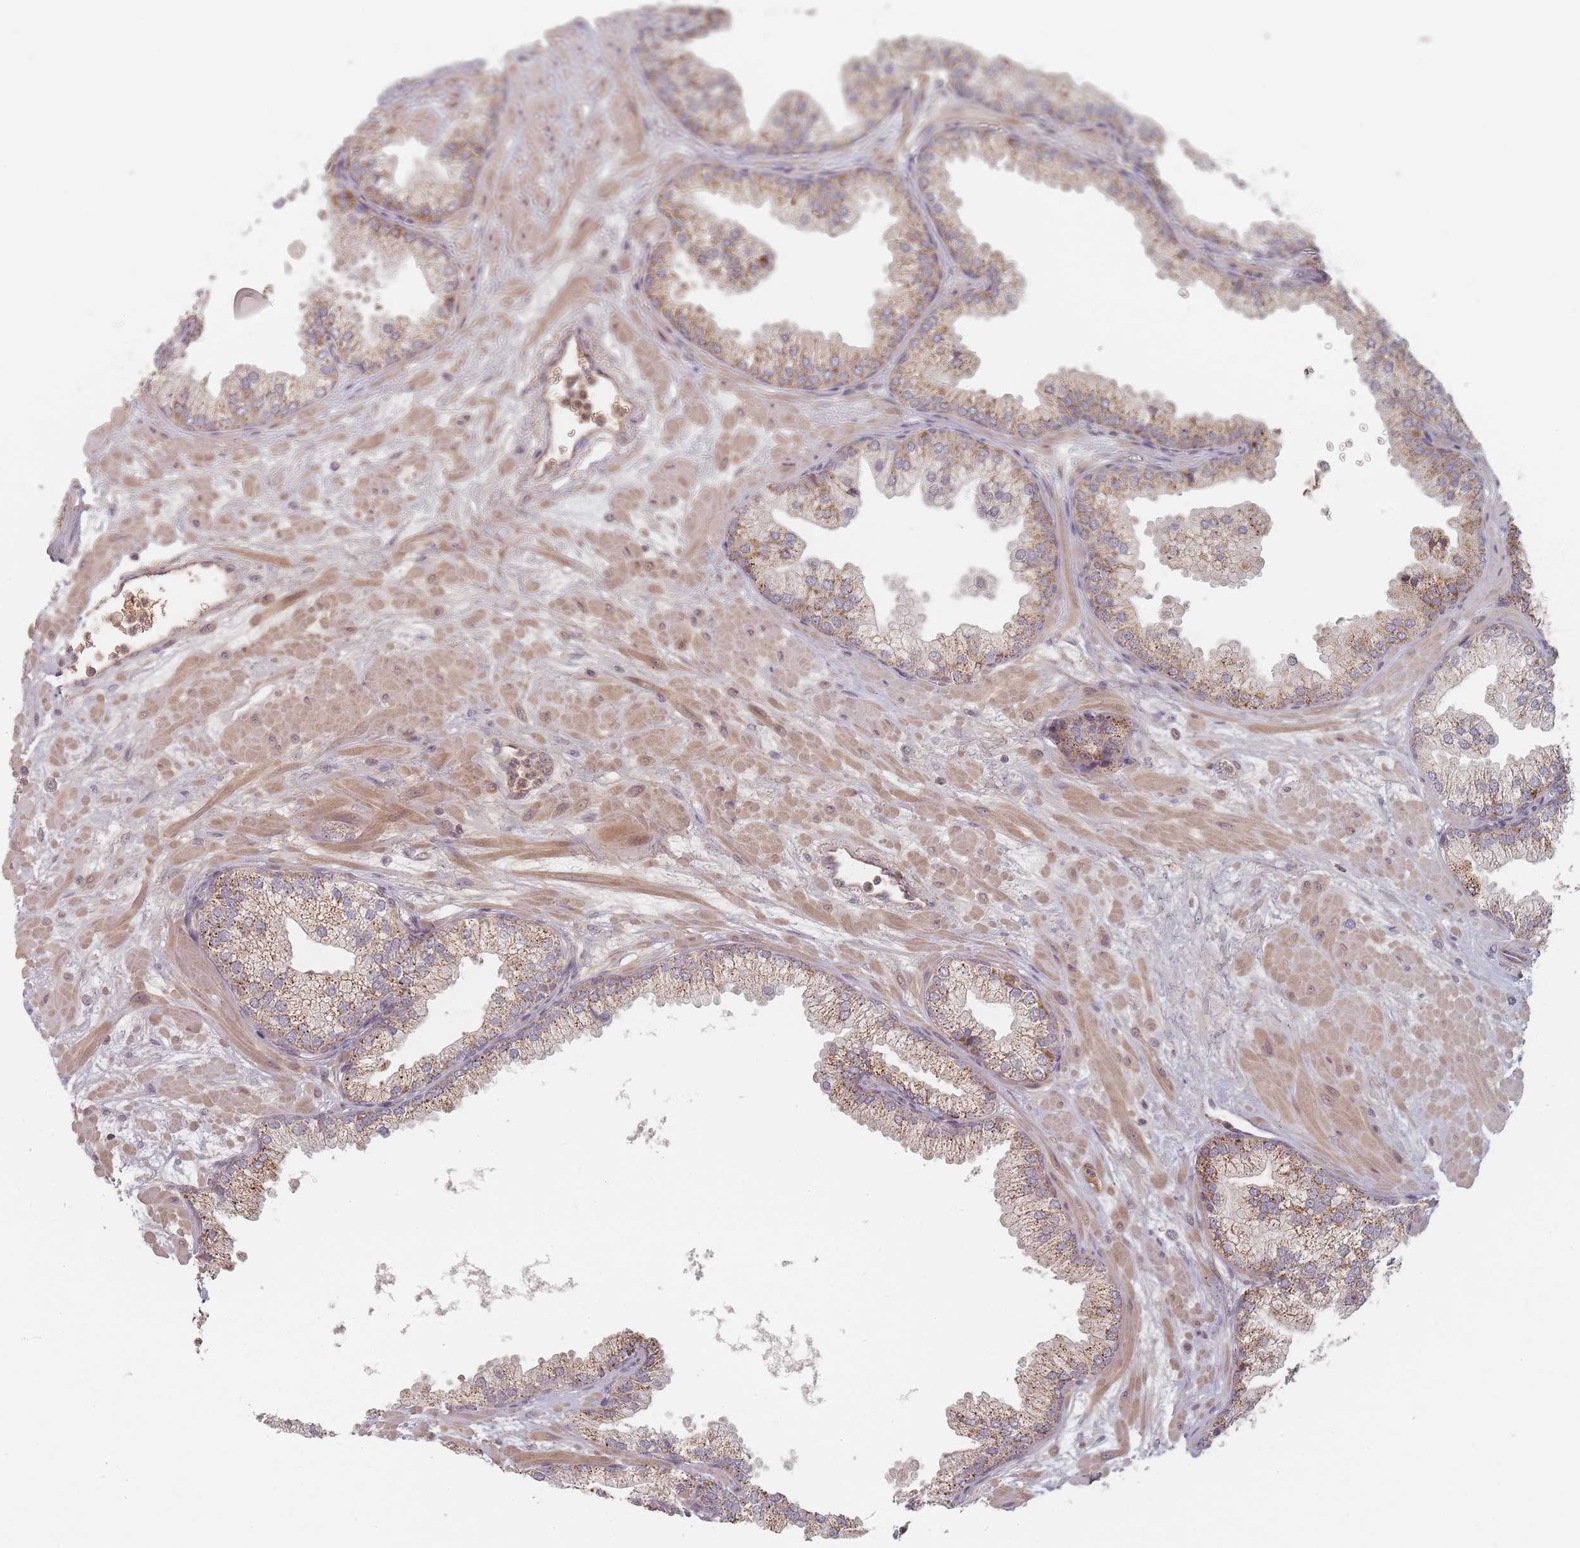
{"staining": {"intensity": "strong", "quantity": "25%-75%", "location": "cytoplasmic/membranous"}, "tissue": "prostate", "cell_type": "Glandular cells", "image_type": "normal", "snomed": [{"axis": "morphology", "description": "Normal tissue, NOS"}, {"axis": "topography", "description": "Prostate"}], "caption": "Prostate stained for a protein (brown) demonstrates strong cytoplasmic/membranous positive positivity in approximately 25%-75% of glandular cells.", "gene": "OR2M4", "patient": {"sex": "male", "age": 61}}